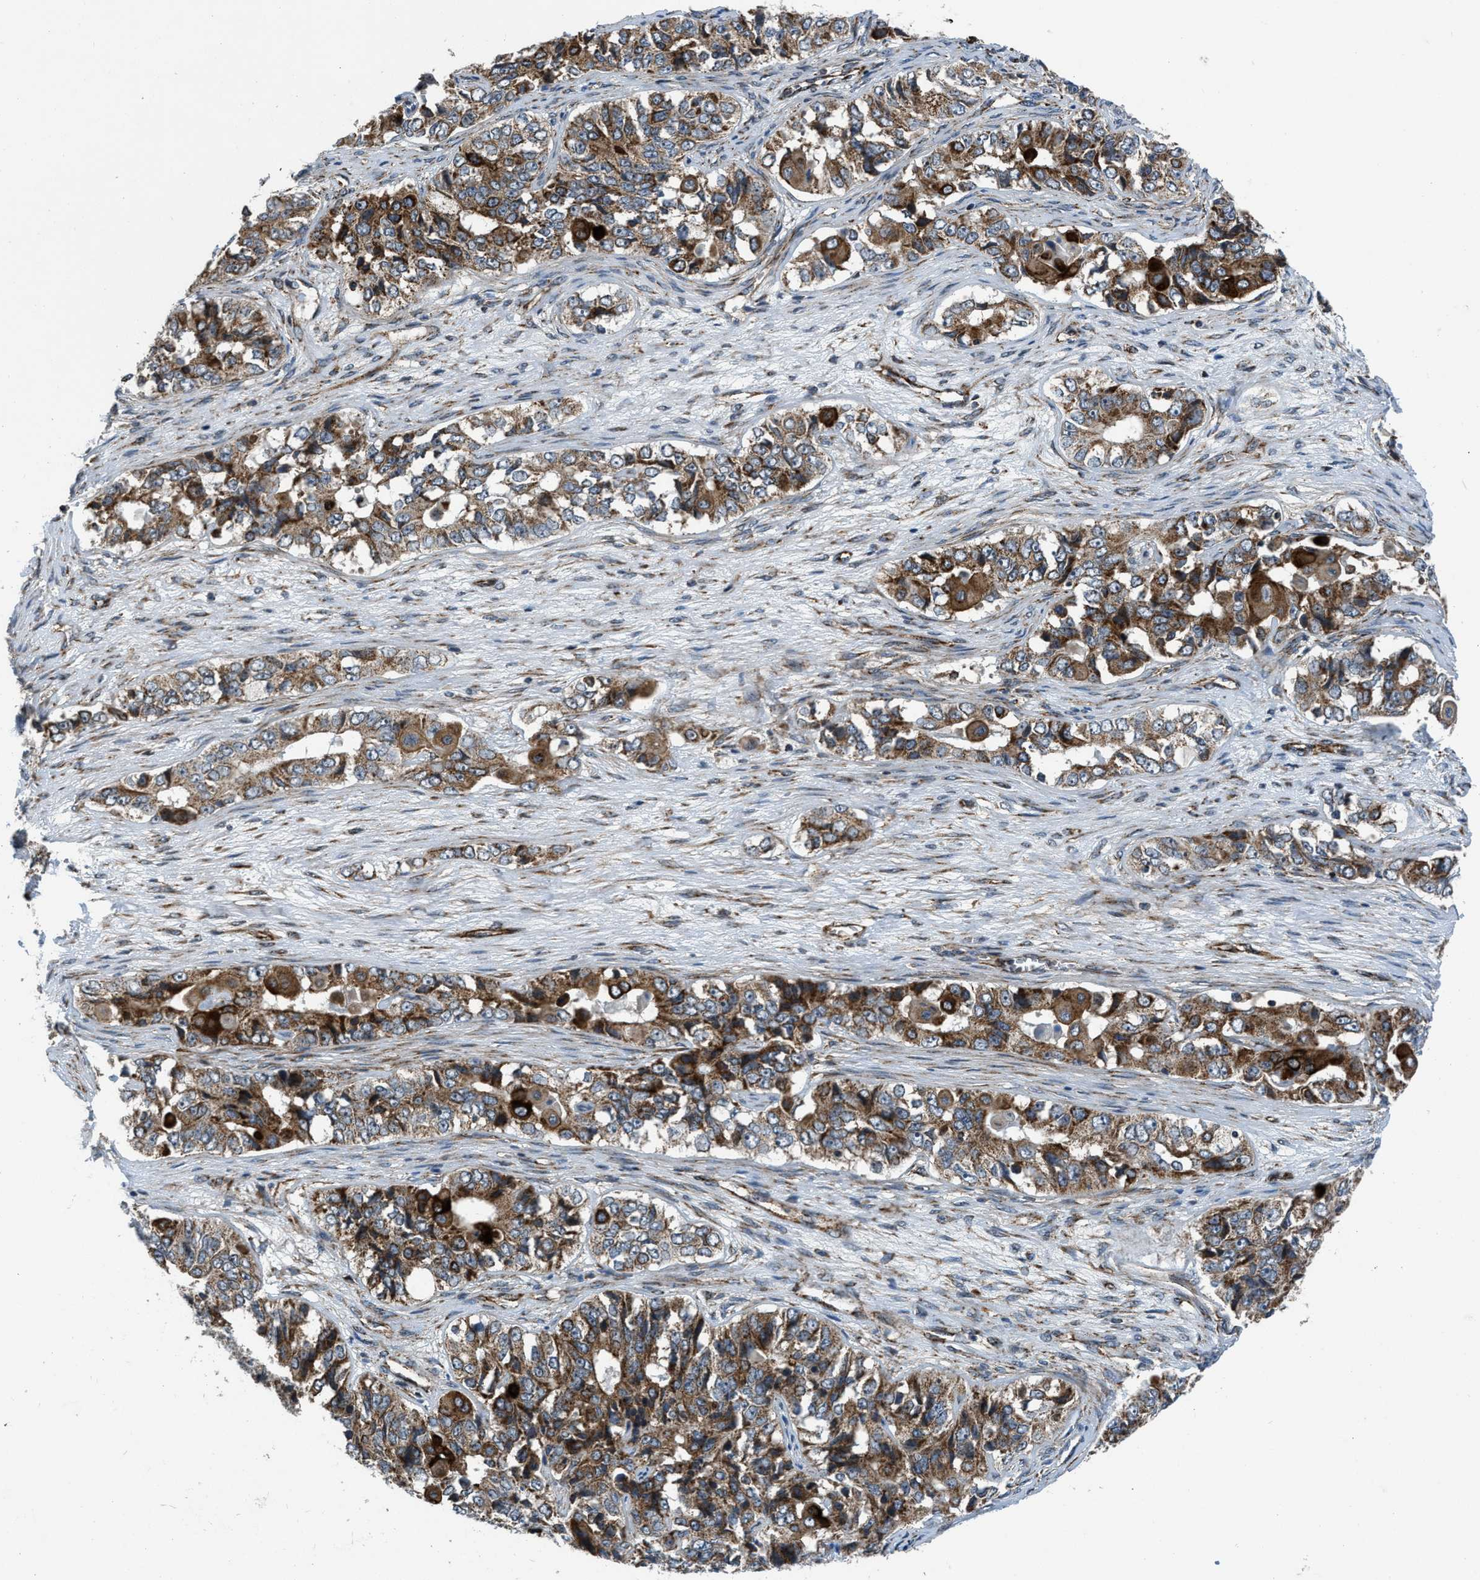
{"staining": {"intensity": "moderate", "quantity": ">75%", "location": "cytoplasmic/membranous"}, "tissue": "ovarian cancer", "cell_type": "Tumor cells", "image_type": "cancer", "snomed": [{"axis": "morphology", "description": "Carcinoma, endometroid"}, {"axis": "topography", "description": "Ovary"}], "caption": "A medium amount of moderate cytoplasmic/membranous staining is seen in about >75% of tumor cells in ovarian endometroid carcinoma tissue. (DAB IHC, brown staining for protein, blue staining for nuclei).", "gene": "GSDME", "patient": {"sex": "female", "age": 51}}